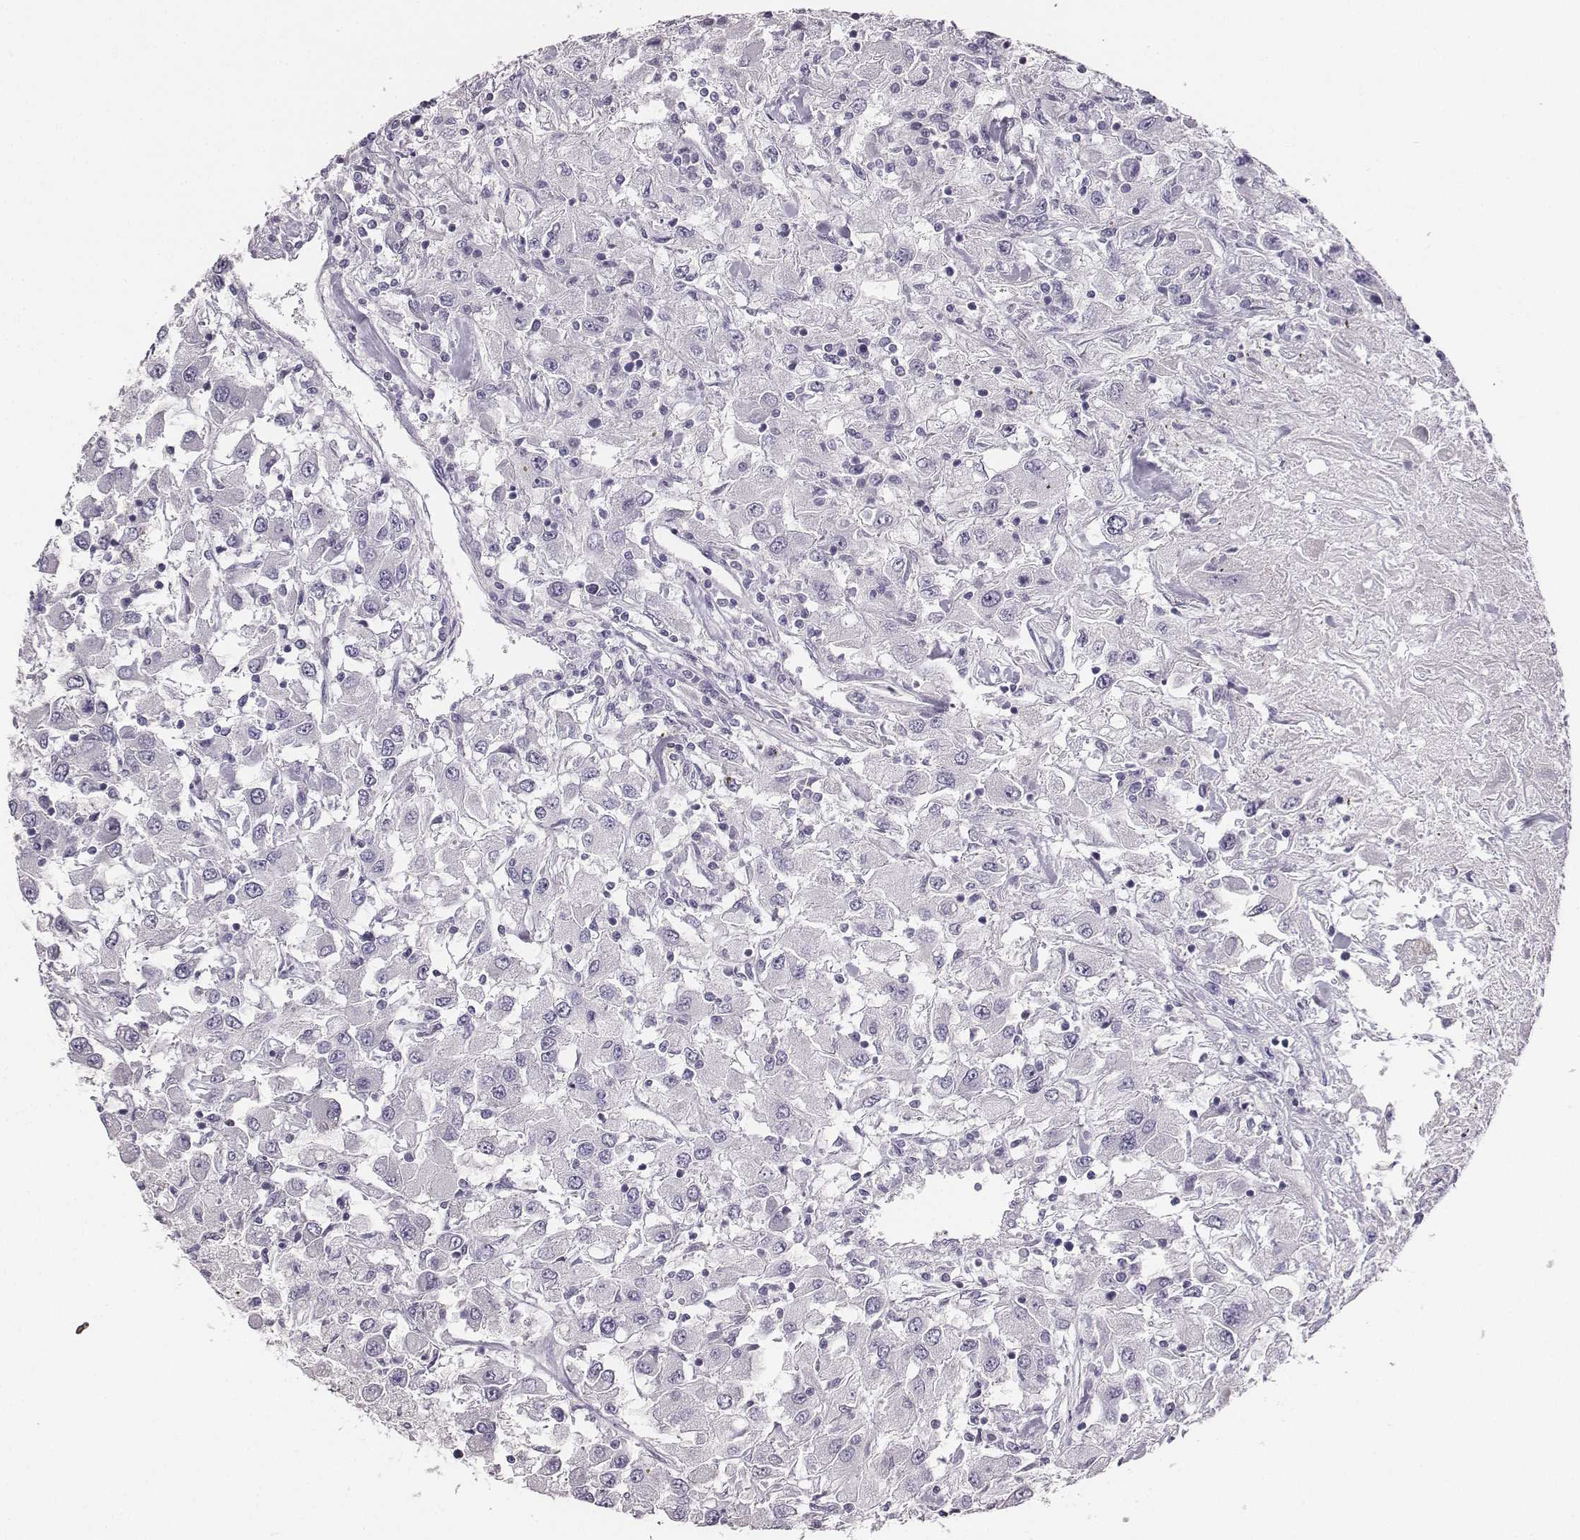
{"staining": {"intensity": "negative", "quantity": "none", "location": "none"}, "tissue": "renal cancer", "cell_type": "Tumor cells", "image_type": "cancer", "snomed": [{"axis": "morphology", "description": "Adenocarcinoma, NOS"}, {"axis": "topography", "description": "Kidney"}], "caption": "Immunohistochemical staining of renal cancer (adenocarcinoma) demonstrates no significant expression in tumor cells. The staining is performed using DAB (3,3'-diaminobenzidine) brown chromogen with nuclei counter-stained in using hematoxylin.", "gene": "ADAM7", "patient": {"sex": "female", "age": 67}}